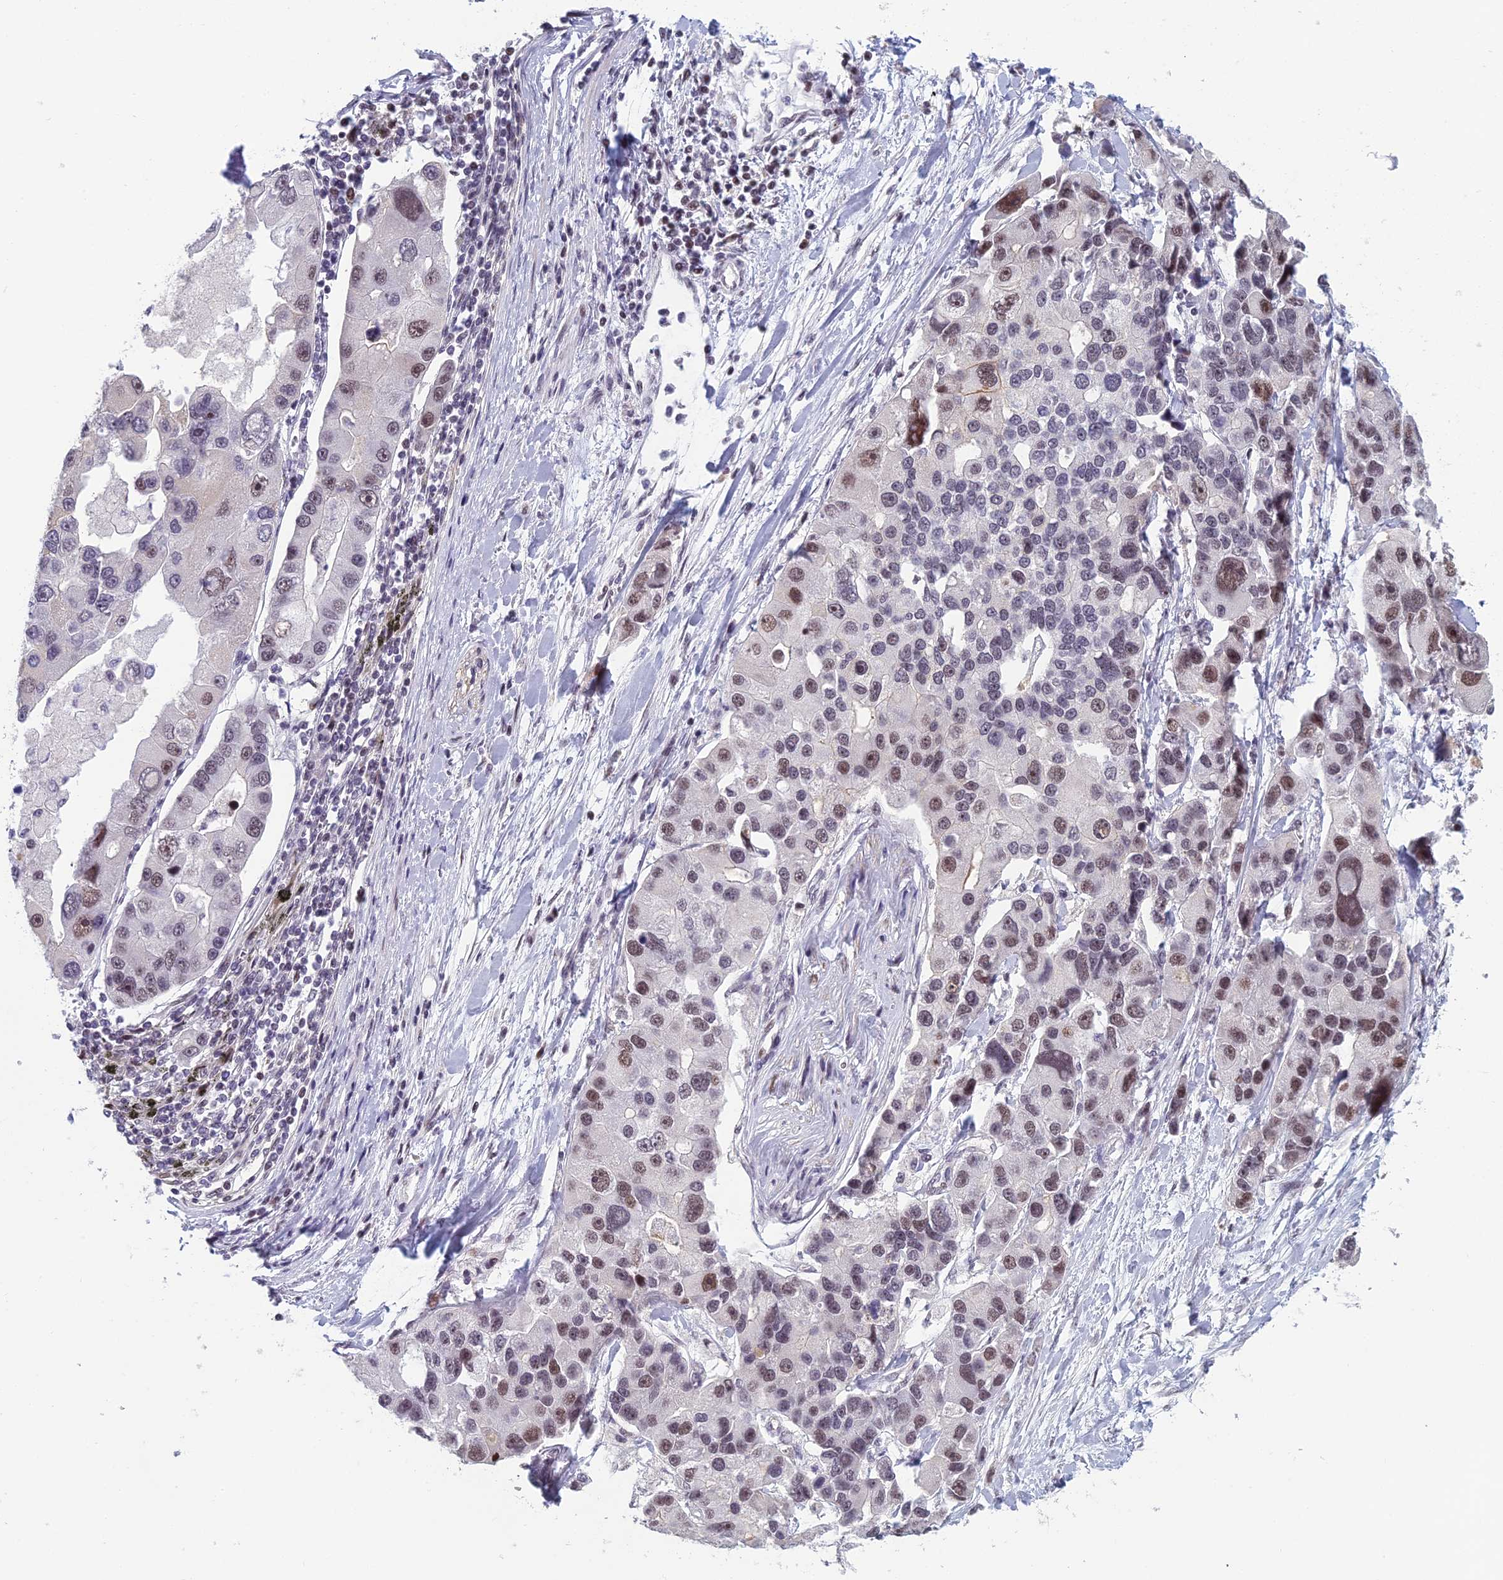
{"staining": {"intensity": "moderate", "quantity": "25%-75%", "location": "nuclear"}, "tissue": "lung cancer", "cell_type": "Tumor cells", "image_type": "cancer", "snomed": [{"axis": "morphology", "description": "Adenocarcinoma, NOS"}, {"axis": "topography", "description": "Lung"}], "caption": "Immunohistochemical staining of human lung cancer (adenocarcinoma) demonstrates medium levels of moderate nuclear protein positivity in approximately 25%-75% of tumor cells.", "gene": "RGS17", "patient": {"sex": "female", "age": 54}}